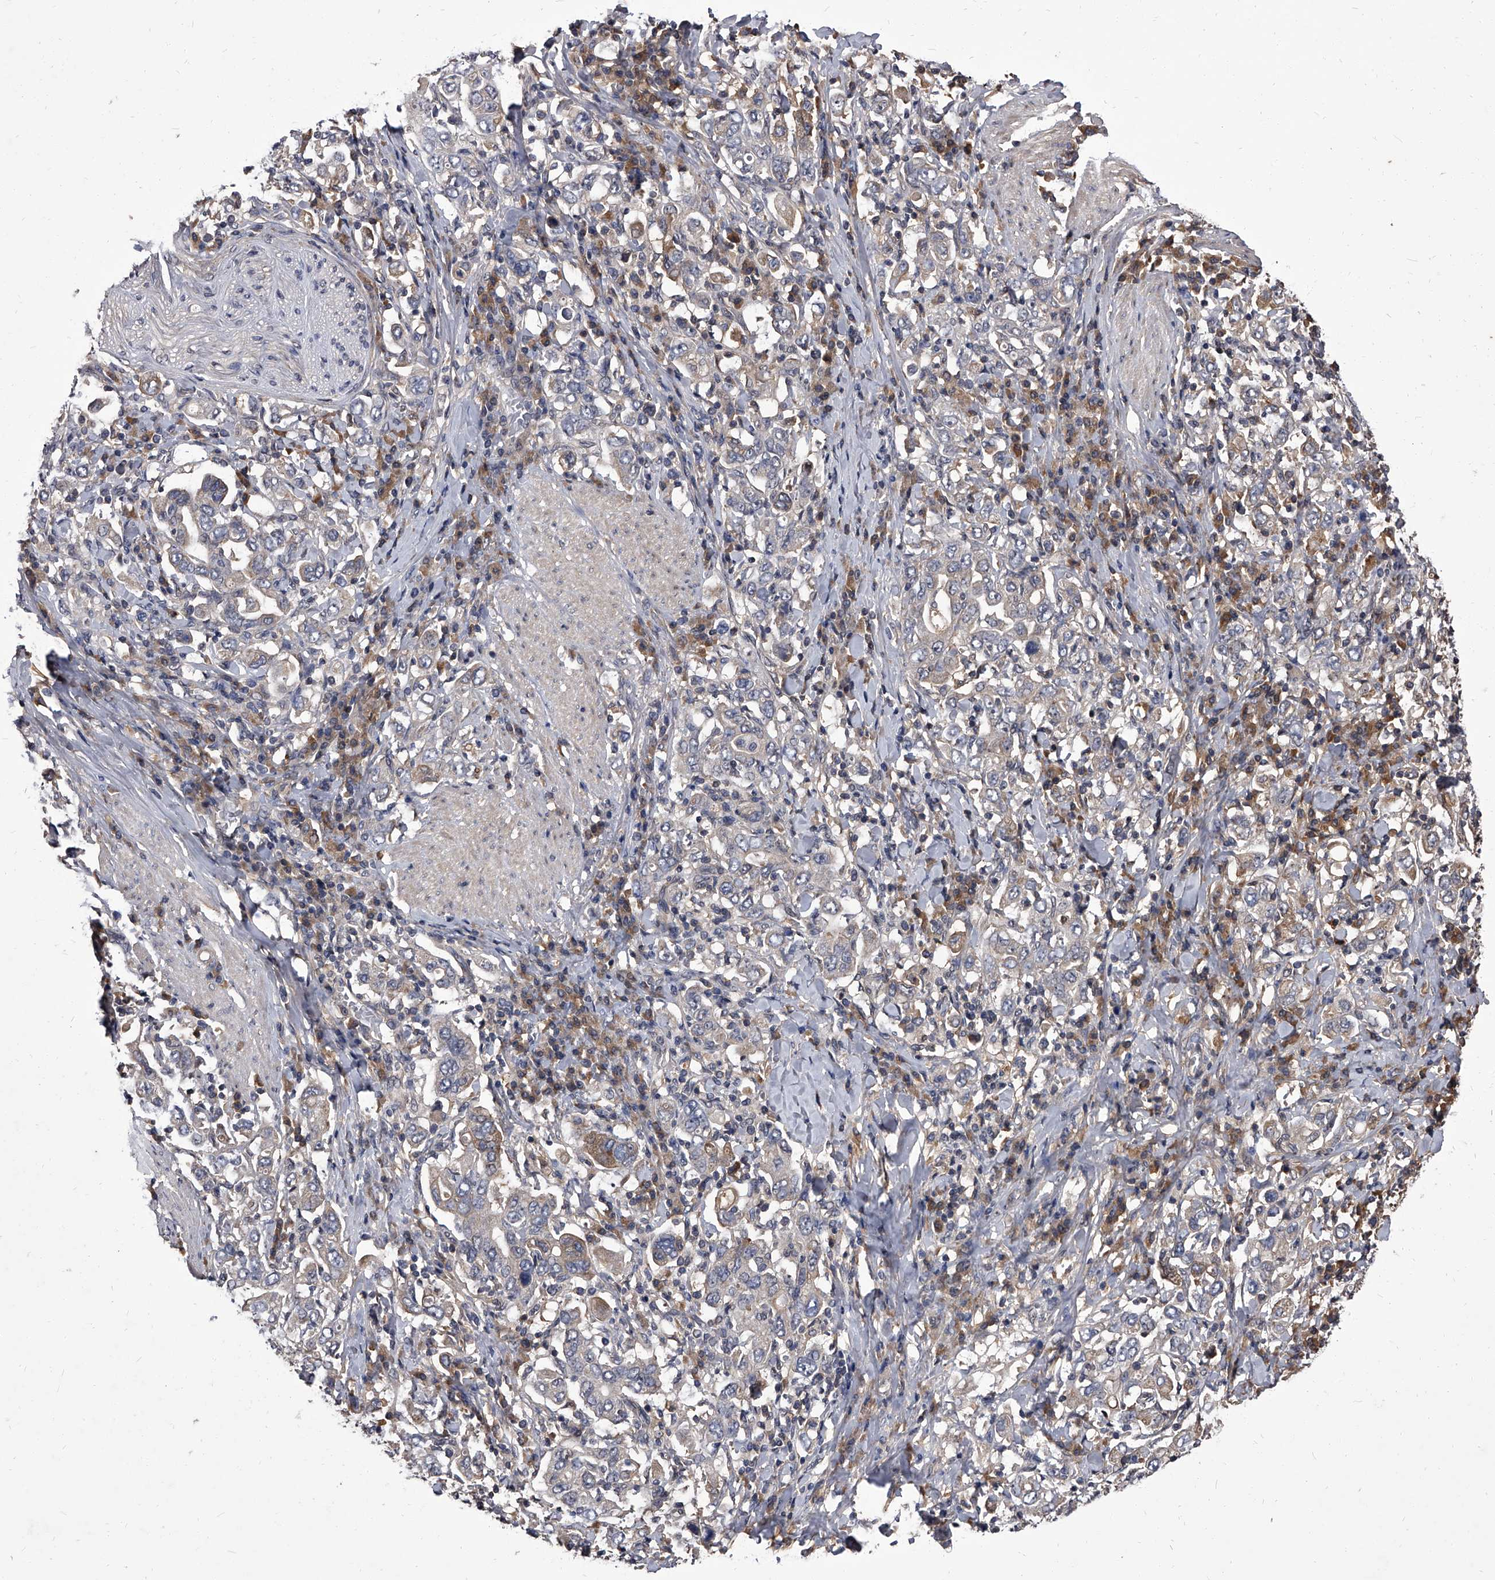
{"staining": {"intensity": "weak", "quantity": "<25%", "location": "cytoplasmic/membranous"}, "tissue": "stomach cancer", "cell_type": "Tumor cells", "image_type": "cancer", "snomed": [{"axis": "morphology", "description": "Adenocarcinoma, NOS"}, {"axis": "topography", "description": "Stomach, upper"}], "caption": "Stomach adenocarcinoma was stained to show a protein in brown. There is no significant staining in tumor cells.", "gene": "SLC18B1", "patient": {"sex": "male", "age": 62}}